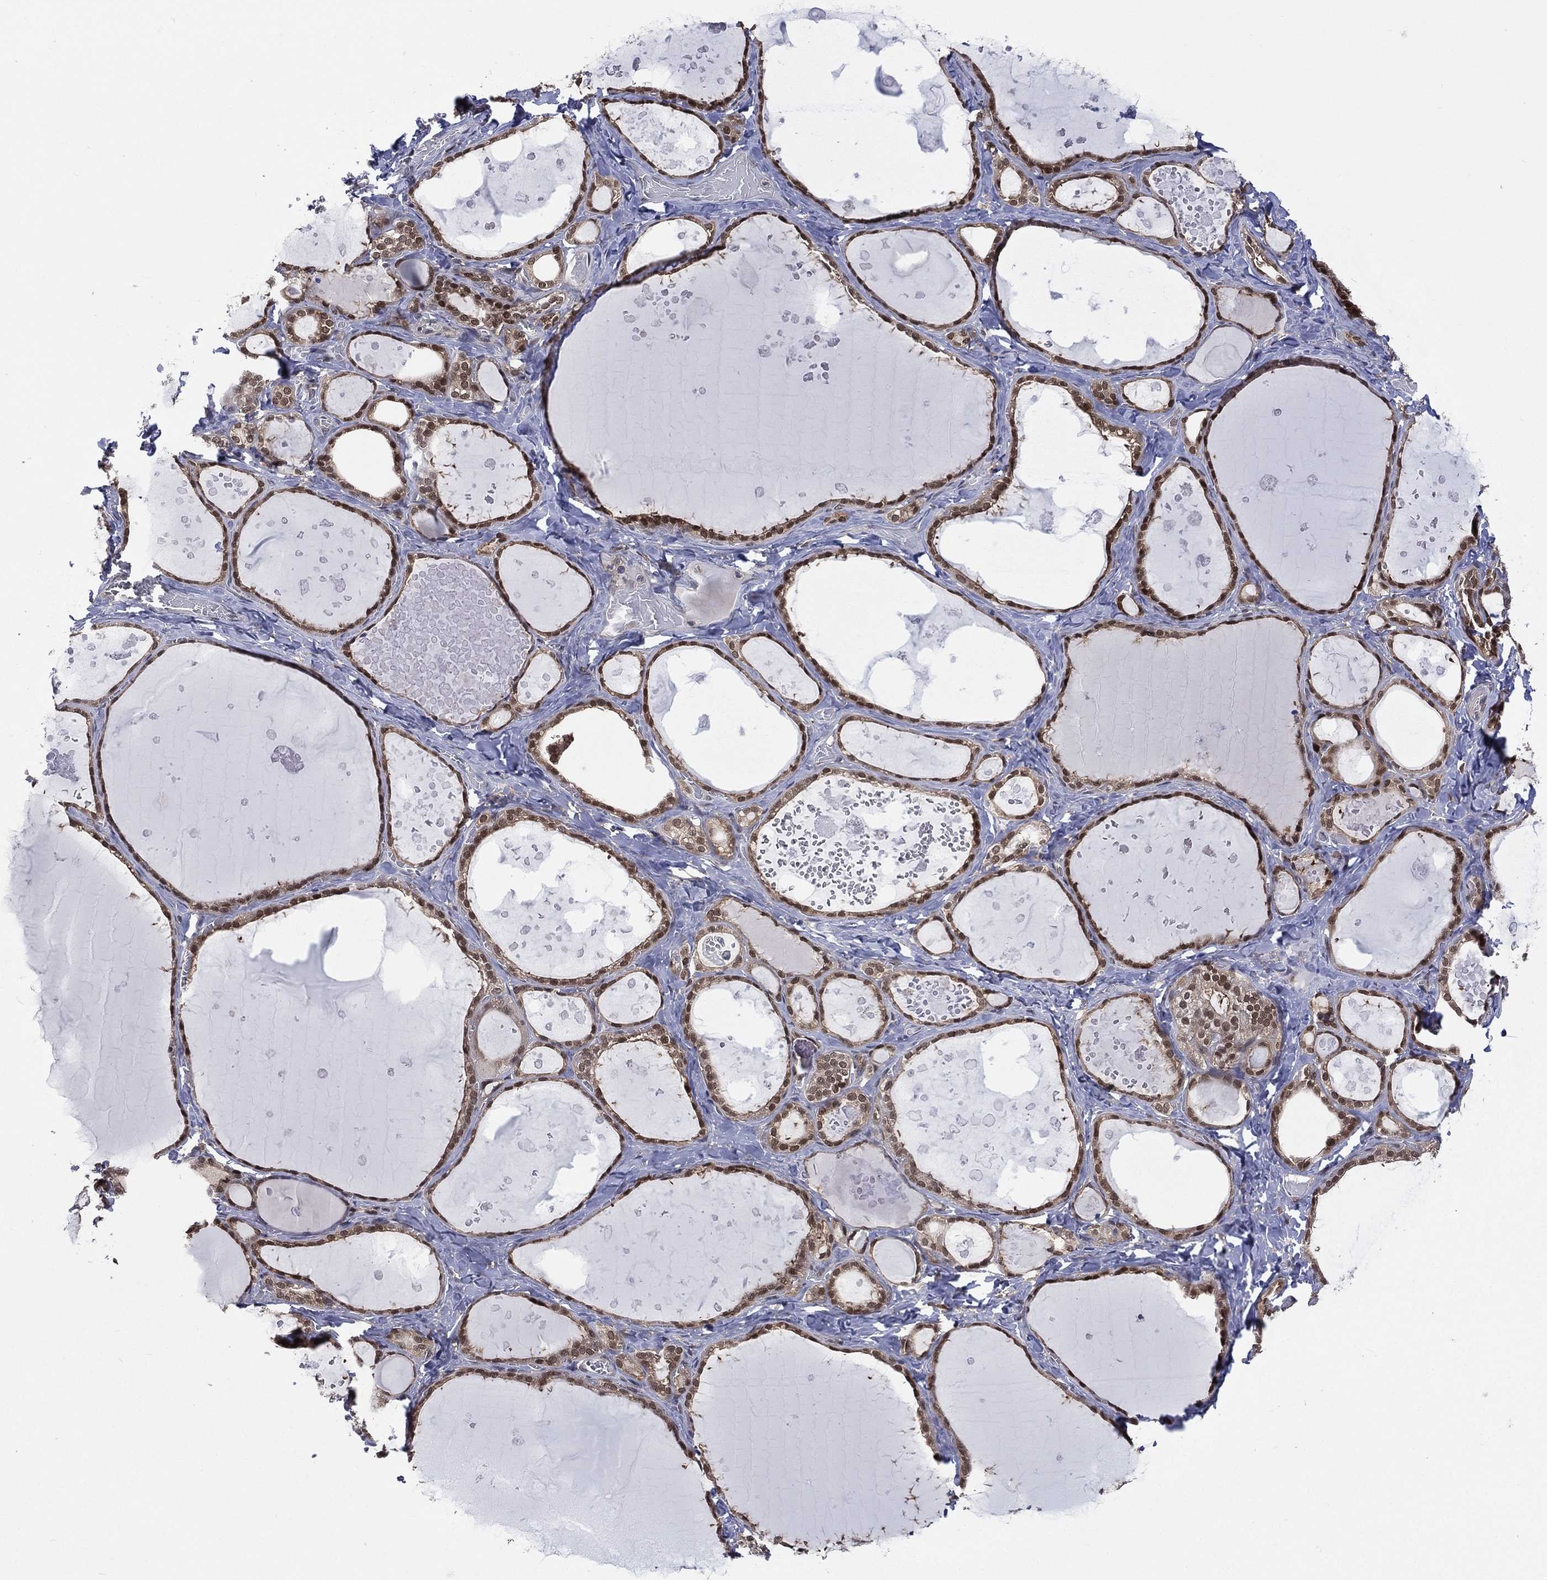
{"staining": {"intensity": "strong", "quantity": ">75%", "location": "nuclear"}, "tissue": "thyroid gland", "cell_type": "Glandular cells", "image_type": "normal", "snomed": [{"axis": "morphology", "description": "Normal tissue, NOS"}, {"axis": "topography", "description": "Thyroid gland"}], "caption": "IHC of unremarkable thyroid gland demonstrates high levels of strong nuclear expression in approximately >75% of glandular cells.", "gene": "MTAP", "patient": {"sex": "female", "age": 56}}